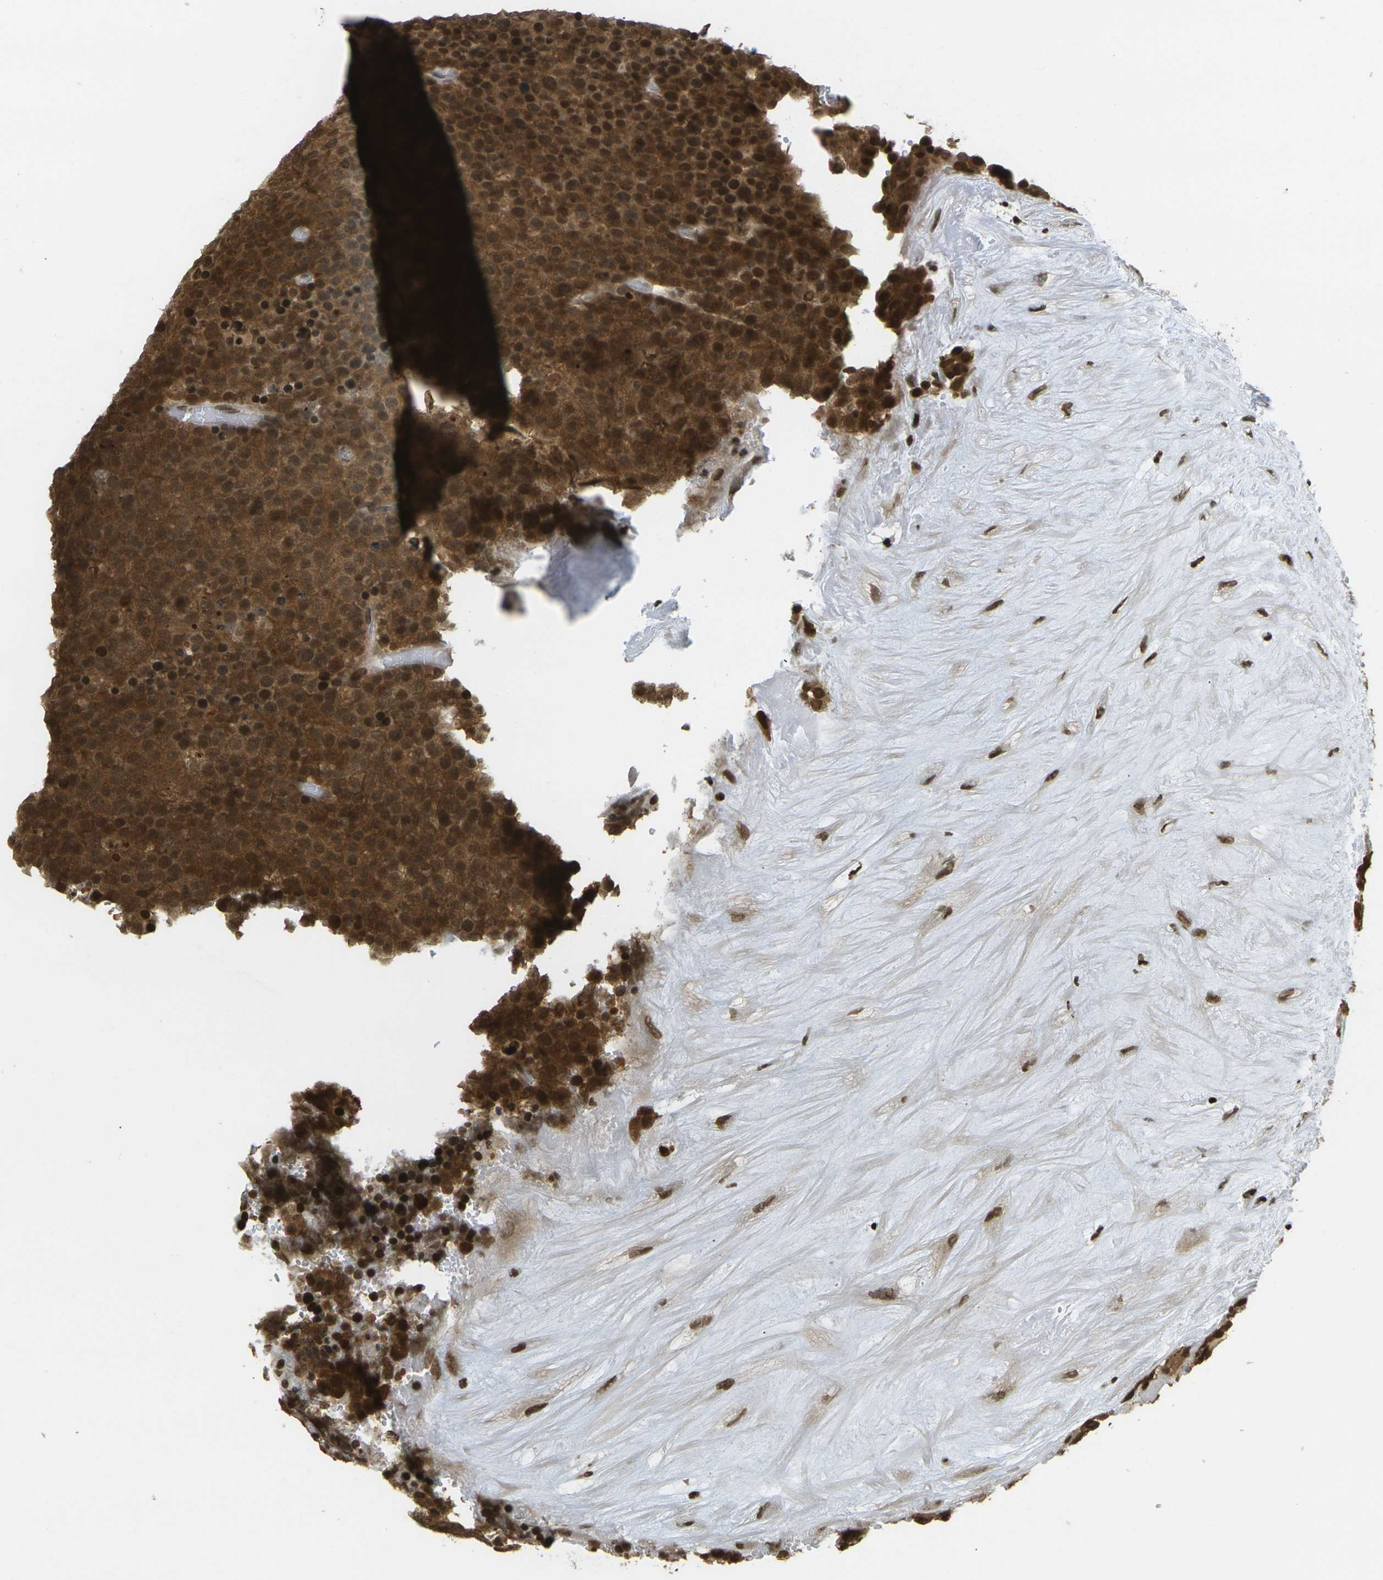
{"staining": {"intensity": "strong", "quantity": ">75%", "location": "cytoplasmic/membranous,nuclear"}, "tissue": "testis cancer", "cell_type": "Tumor cells", "image_type": "cancer", "snomed": [{"axis": "morphology", "description": "Seminoma, NOS"}, {"axis": "topography", "description": "Testis"}], "caption": "About >75% of tumor cells in seminoma (testis) exhibit strong cytoplasmic/membranous and nuclear protein staining as visualized by brown immunohistochemical staining.", "gene": "RUVBL2", "patient": {"sex": "male", "age": 71}}